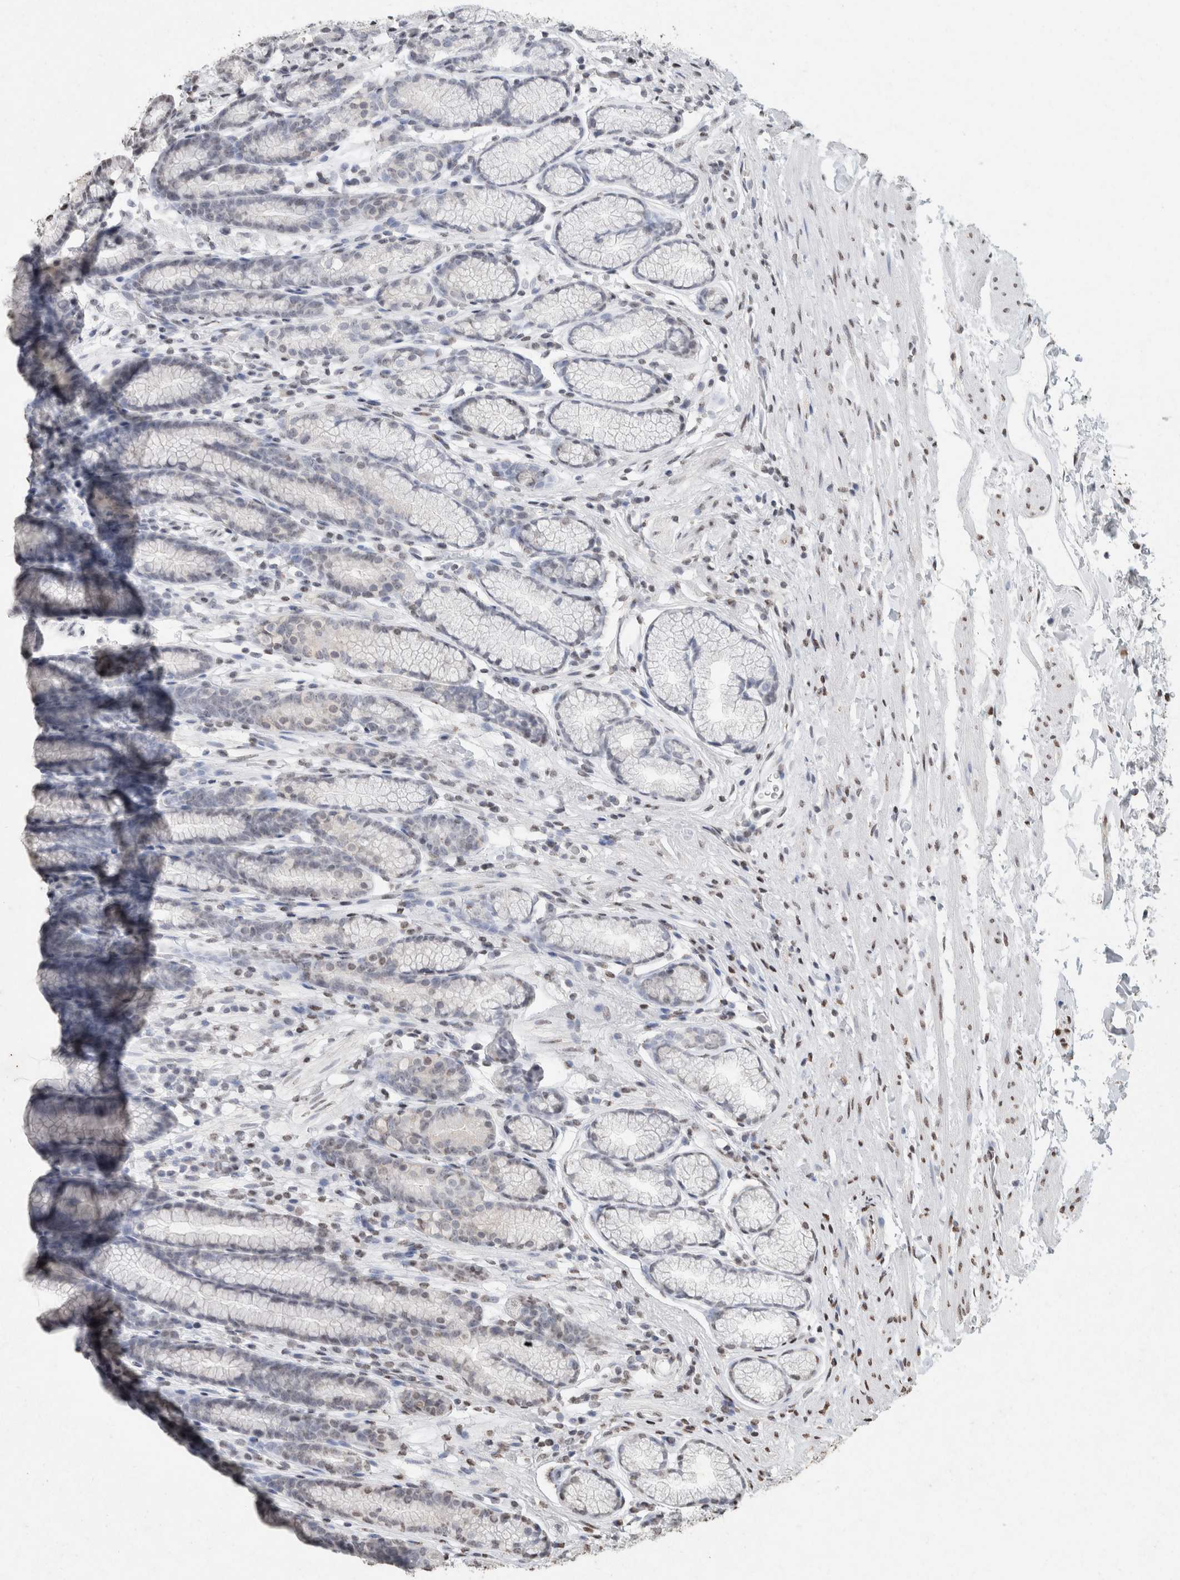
{"staining": {"intensity": "weak", "quantity": "25%-75%", "location": "nuclear"}, "tissue": "stomach", "cell_type": "Glandular cells", "image_type": "normal", "snomed": [{"axis": "morphology", "description": "Normal tissue, NOS"}, {"axis": "topography", "description": "Stomach"}], "caption": "Normal stomach was stained to show a protein in brown. There is low levels of weak nuclear staining in approximately 25%-75% of glandular cells.", "gene": "CNTN1", "patient": {"sex": "male", "age": 42}}